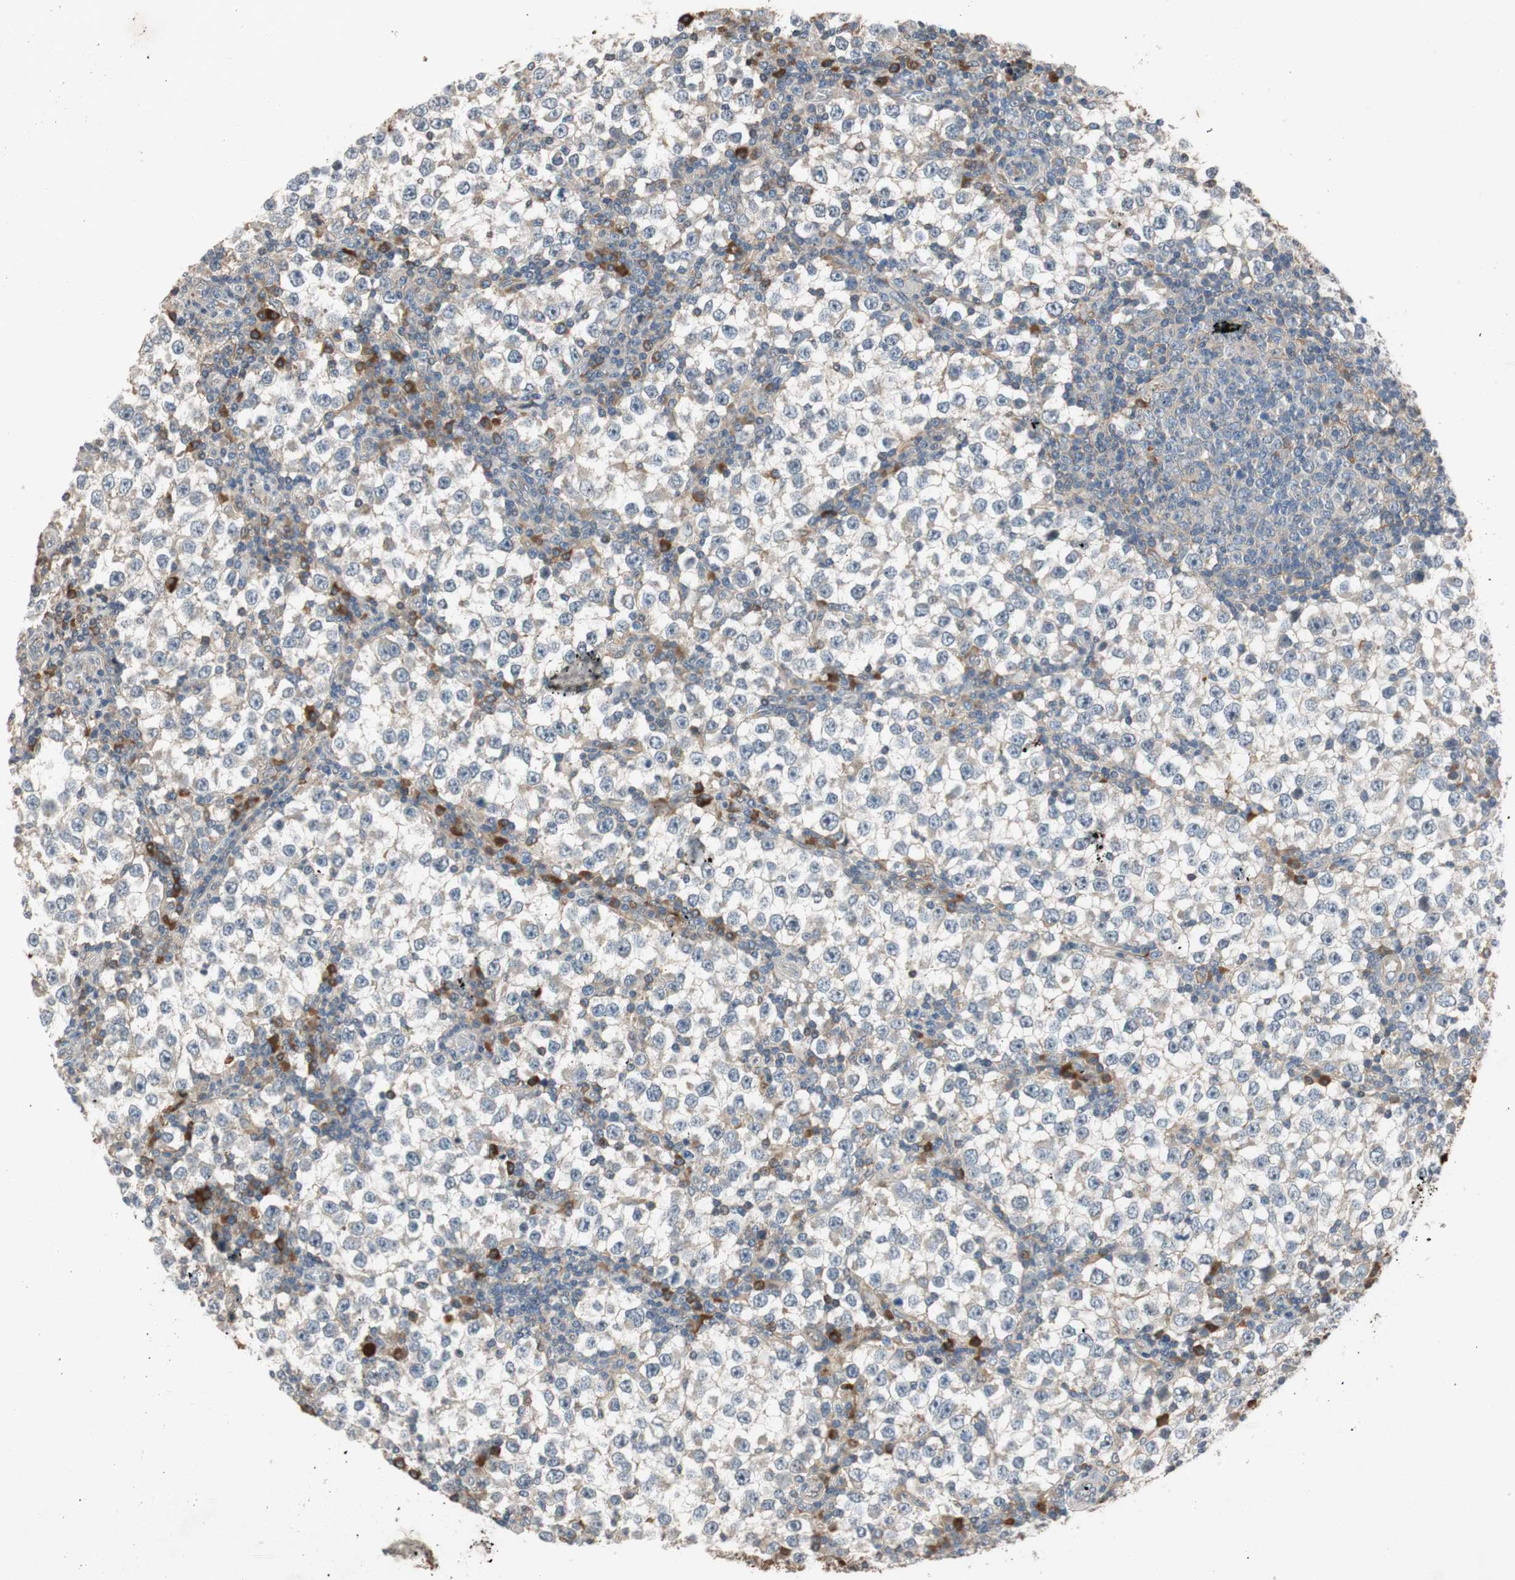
{"staining": {"intensity": "negative", "quantity": "none", "location": "none"}, "tissue": "testis cancer", "cell_type": "Tumor cells", "image_type": "cancer", "snomed": [{"axis": "morphology", "description": "Seminoma, NOS"}, {"axis": "topography", "description": "Testis"}], "caption": "The micrograph exhibits no significant staining in tumor cells of testis cancer (seminoma). (DAB immunohistochemistry visualized using brightfield microscopy, high magnification).", "gene": "C4A", "patient": {"sex": "male", "age": 65}}